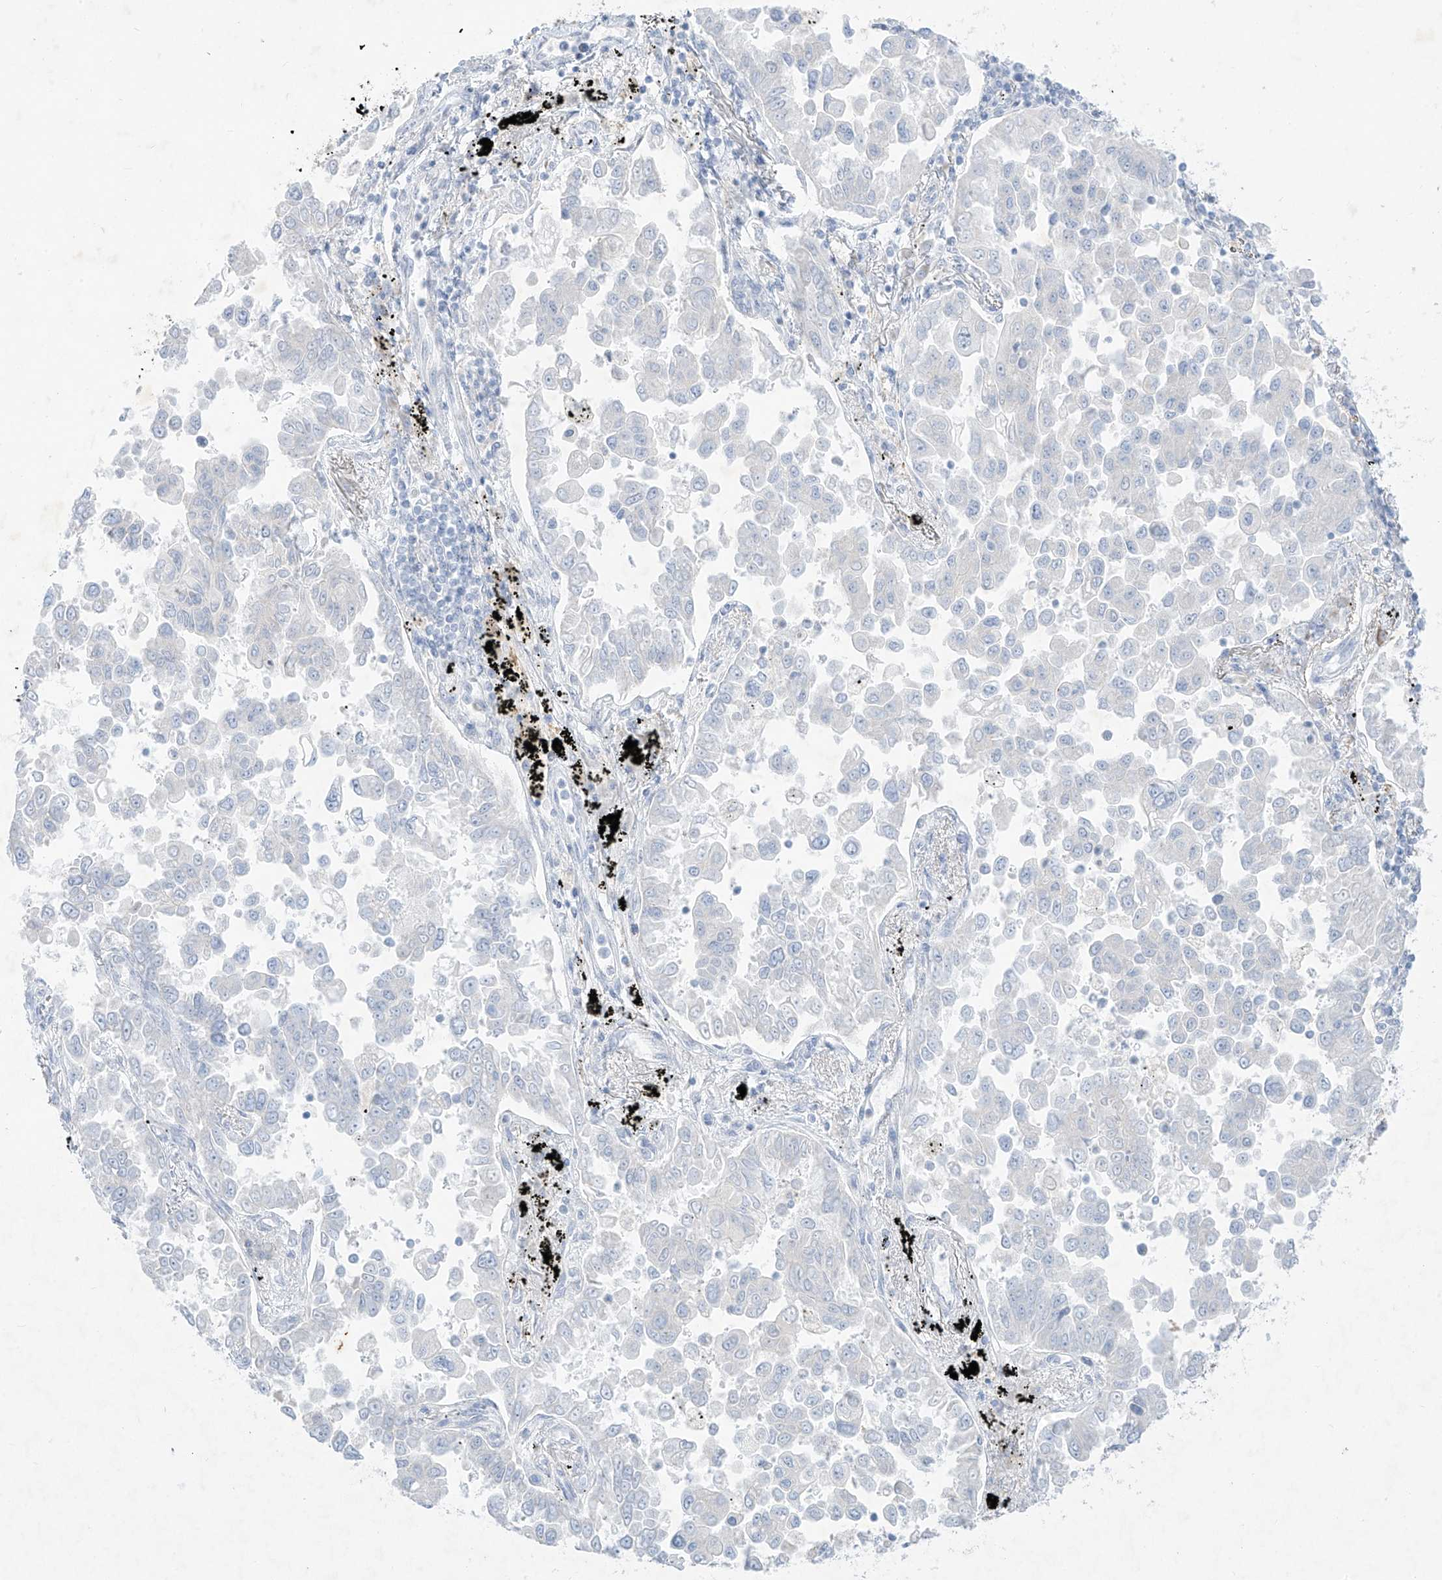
{"staining": {"intensity": "negative", "quantity": "none", "location": "none"}, "tissue": "lung cancer", "cell_type": "Tumor cells", "image_type": "cancer", "snomed": [{"axis": "morphology", "description": "Adenocarcinoma, NOS"}, {"axis": "topography", "description": "Lung"}], "caption": "Adenocarcinoma (lung) was stained to show a protein in brown. There is no significant staining in tumor cells.", "gene": "TGM4", "patient": {"sex": "female", "age": 67}}